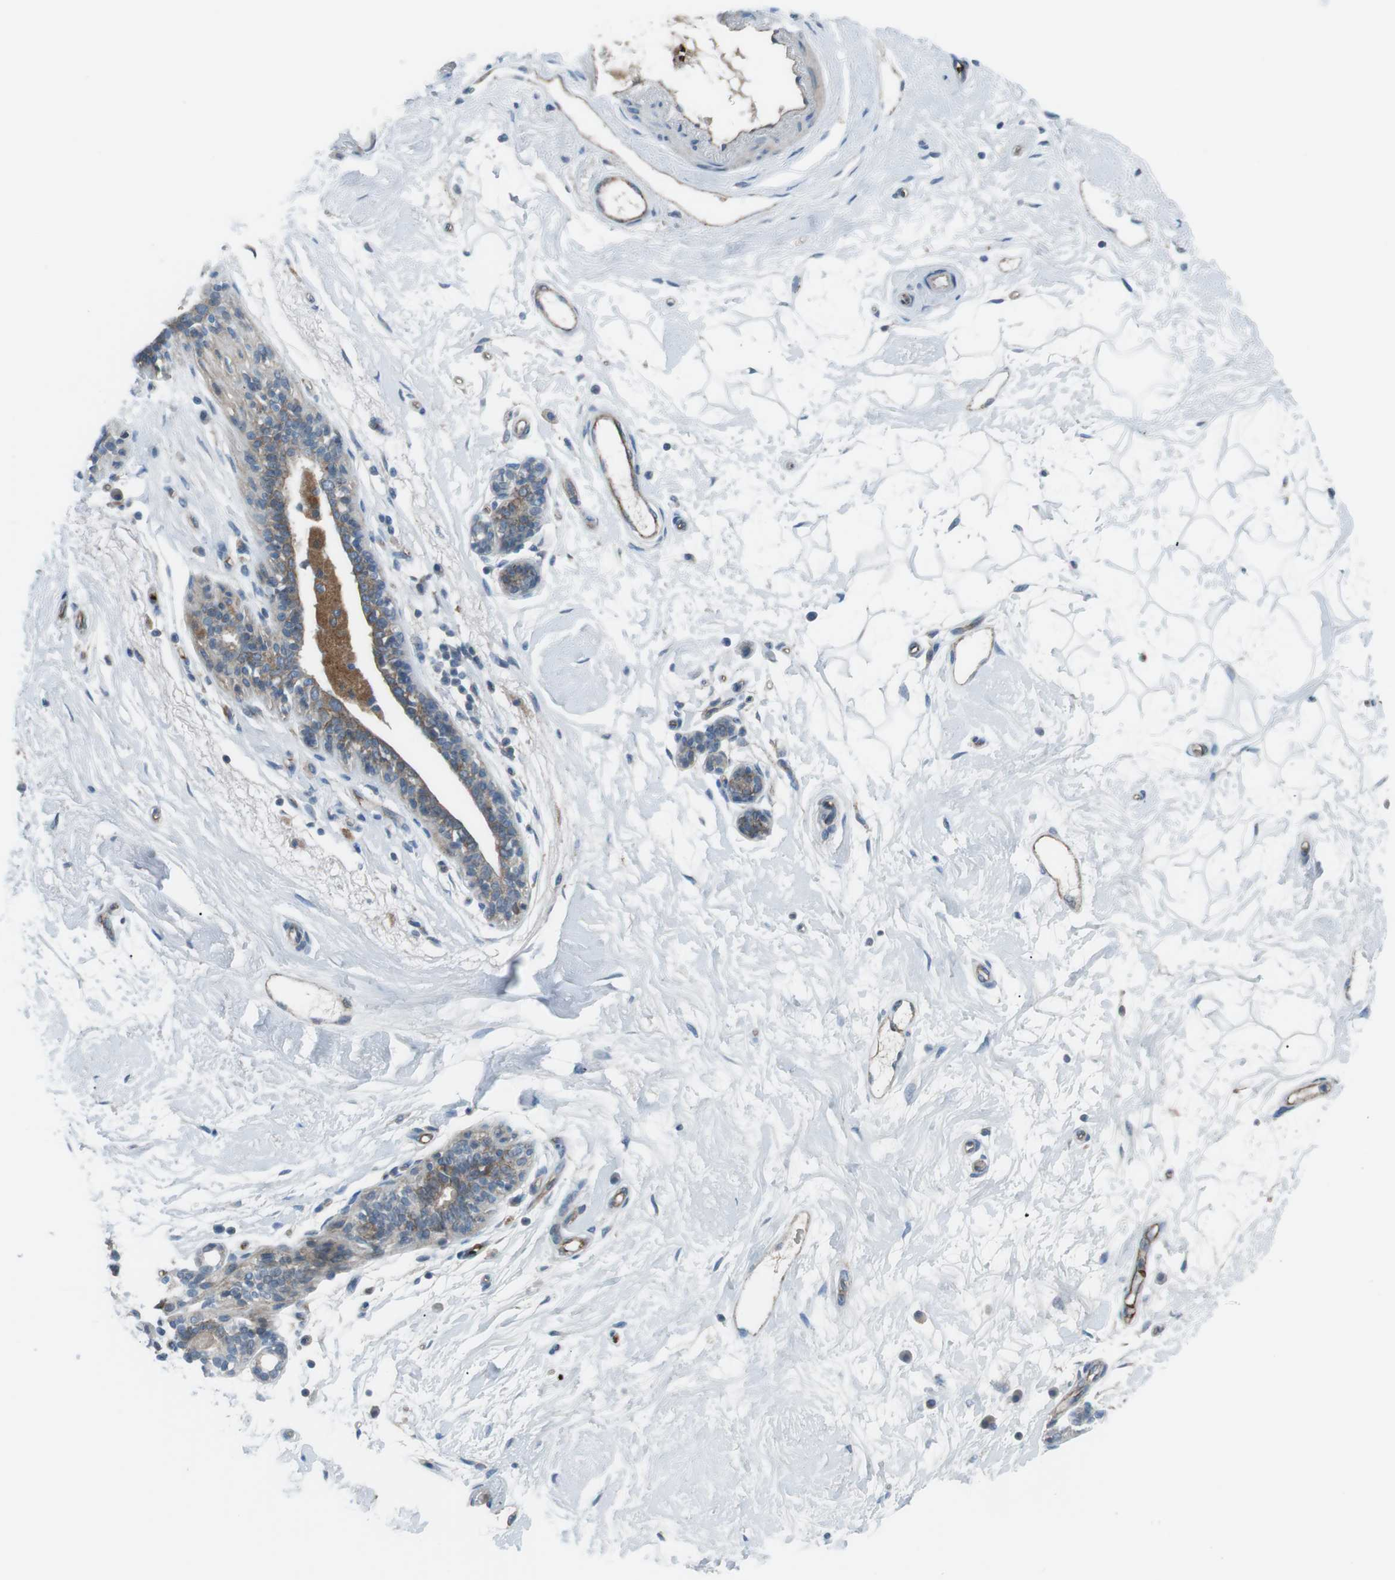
{"staining": {"intensity": "negative", "quantity": "none", "location": "none"}, "tissue": "breast", "cell_type": "Adipocytes", "image_type": "normal", "snomed": [{"axis": "morphology", "description": "Normal tissue, NOS"}, {"axis": "morphology", "description": "Lobular carcinoma"}, {"axis": "topography", "description": "Breast"}], "caption": "DAB immunohistochemical staining of benign breast shows no significant expression in adipocytes. (DAB (3,3'-diaminobenzidine) immunohistochemistry (IHC), high magnification).", "gene": "SPTA1", "patient": {"sex": "female", "age": 59}}